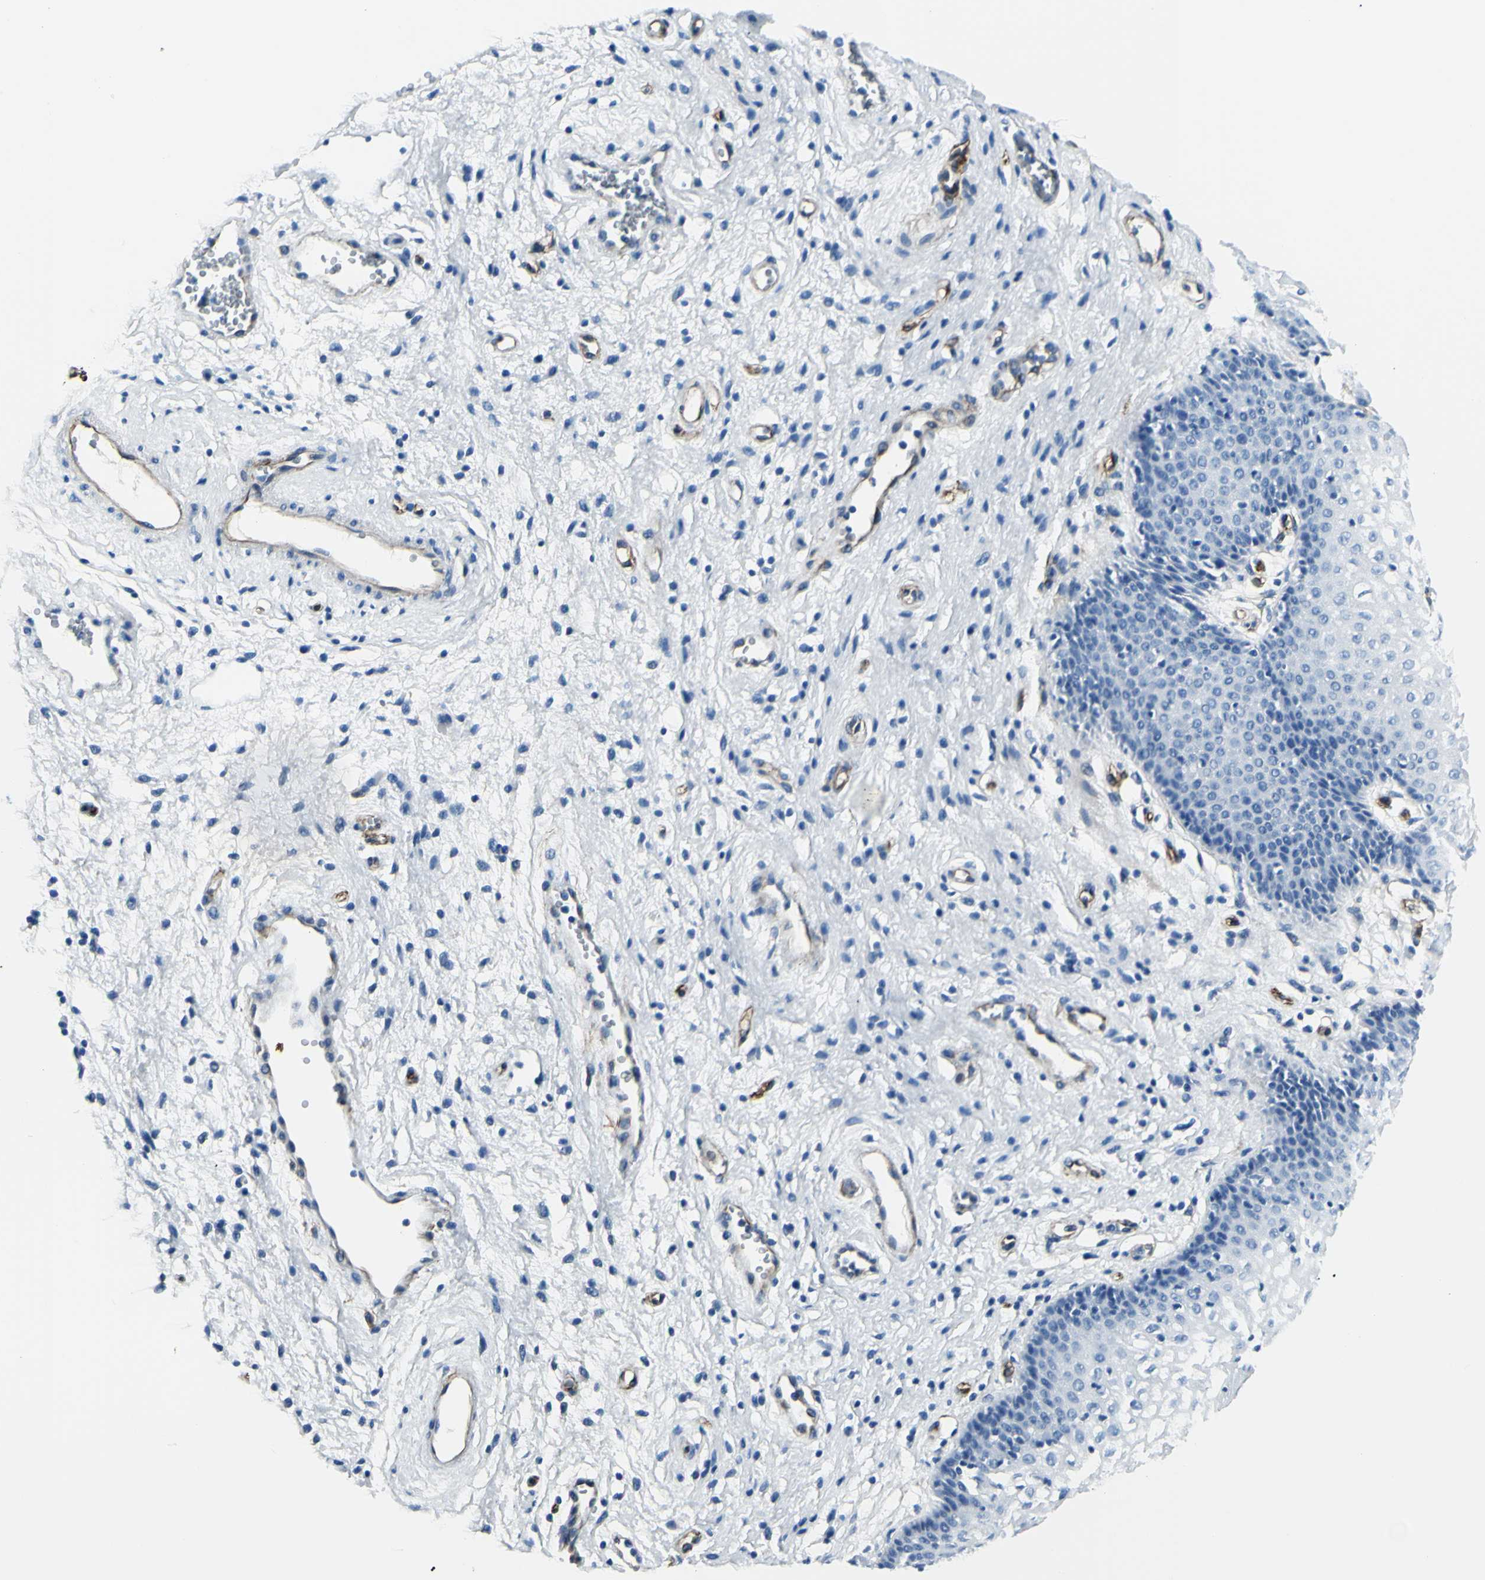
{"staining": {"intensity": "negative", "quantity": "none", "location": "none"}, "tissue": "vagina", "cell_type": "Squamous epithelial cells", "image_type": "normal", "snomed": [{"axis": "morphology", "description": "Normal tissue, NOS"}, {"axis": "topography", "description": "Vagina"}], "caption": "This image is of normal vagina stained with immunohistochemistry (IHC) to label a protein in brown with the nuclei are counter-stained blue. There is no expression in squamous epithelial cells.", "gene": "PTH2R", "patient": {"sex": "female", "age": 34}}